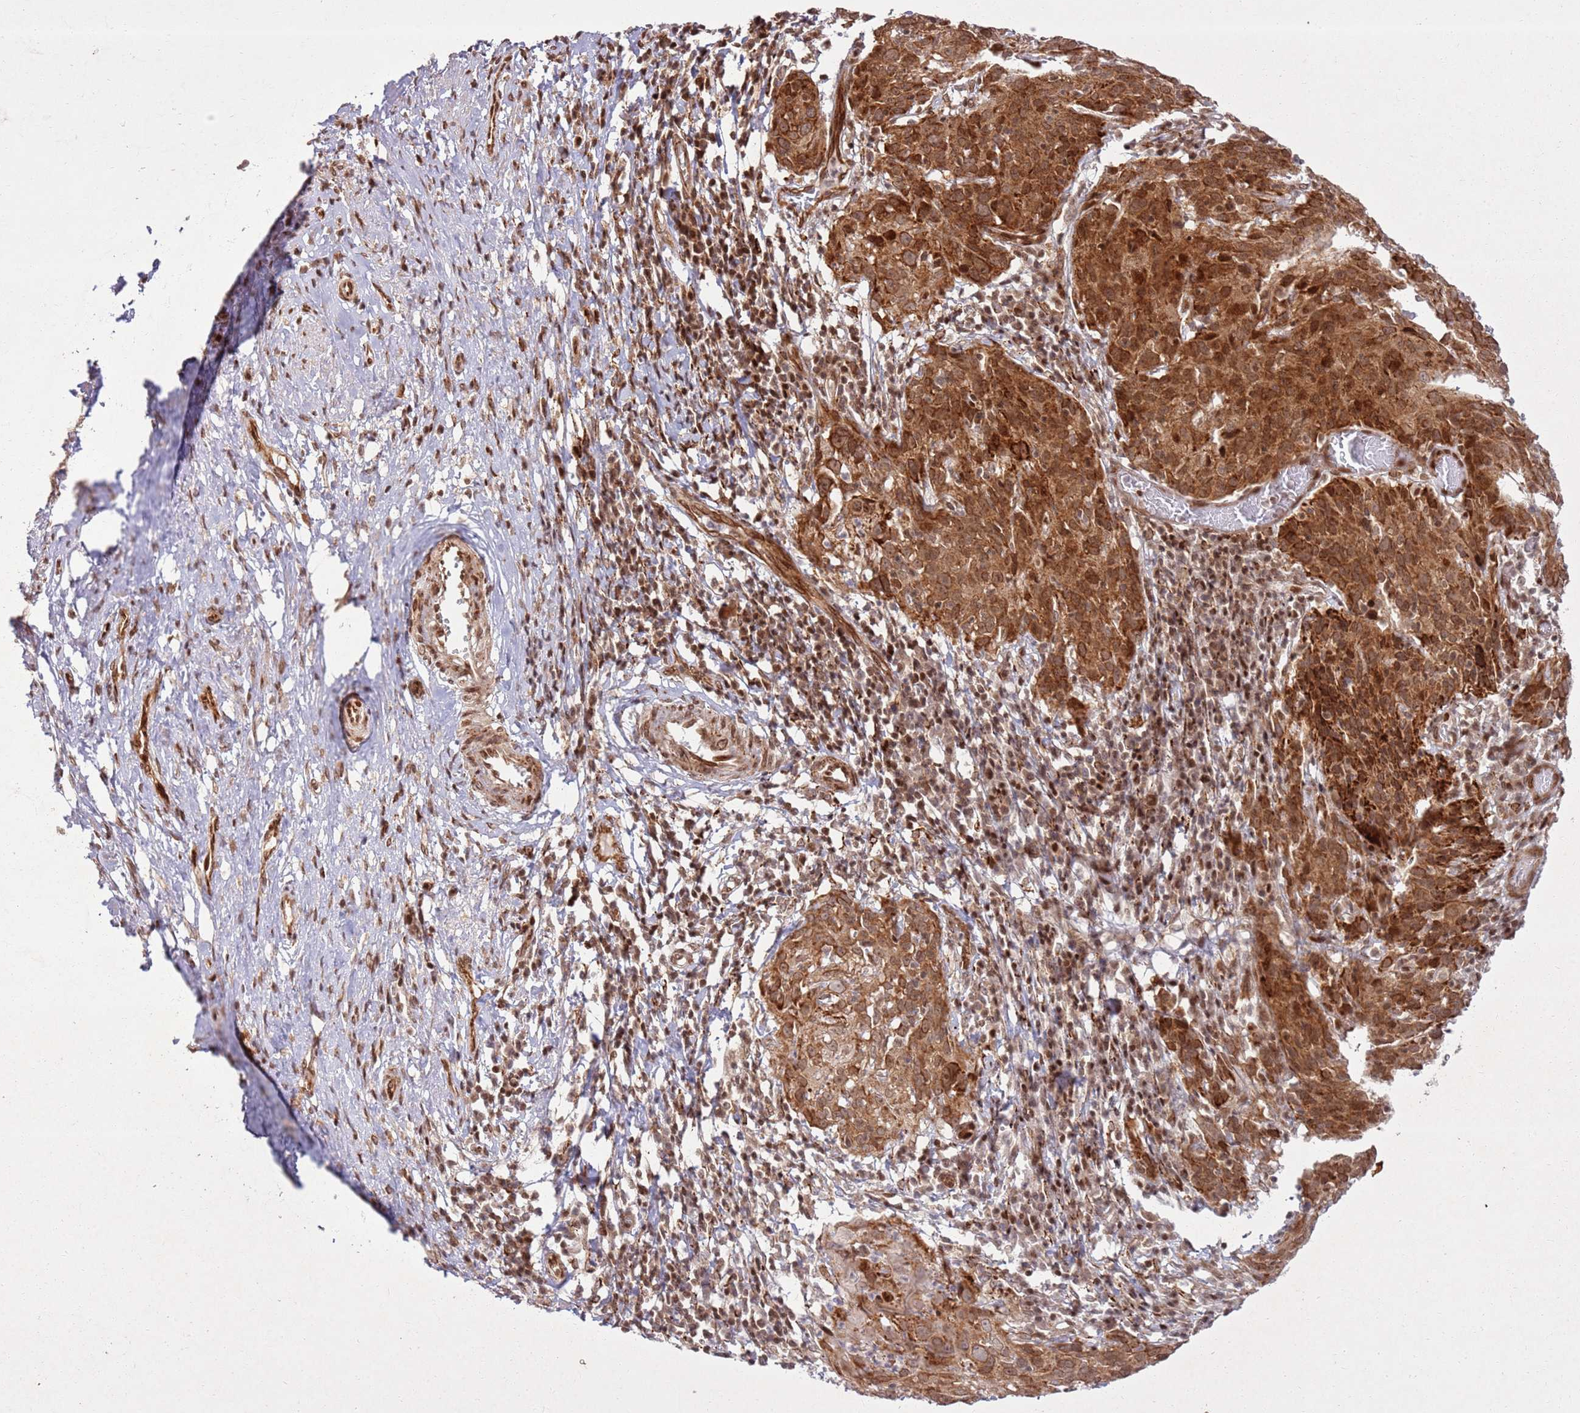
{"staining": {"intensity": "strong", "quantity": ">75%", "location": "cytoplasmic/membranous,nuclear"}, "tissue": "cervical cancer", "cell_type": "Tumor cells", "image_type": "cancer", "snomed": [{"axis": "morphology", "description": "Squamous cell carcinoma, NOS"}, {"axis": "topography", "description": "Cervix"}], "caption": "Immunohistochemical staining of cervical squamous cell carcinoma reveals high levels of strong cytoplasmic/membranous and nuclear protein positivity in approximately >75% of tumor cells.", "gene": "KLHL36", "patient": {"sex": "female", "age": 50}}